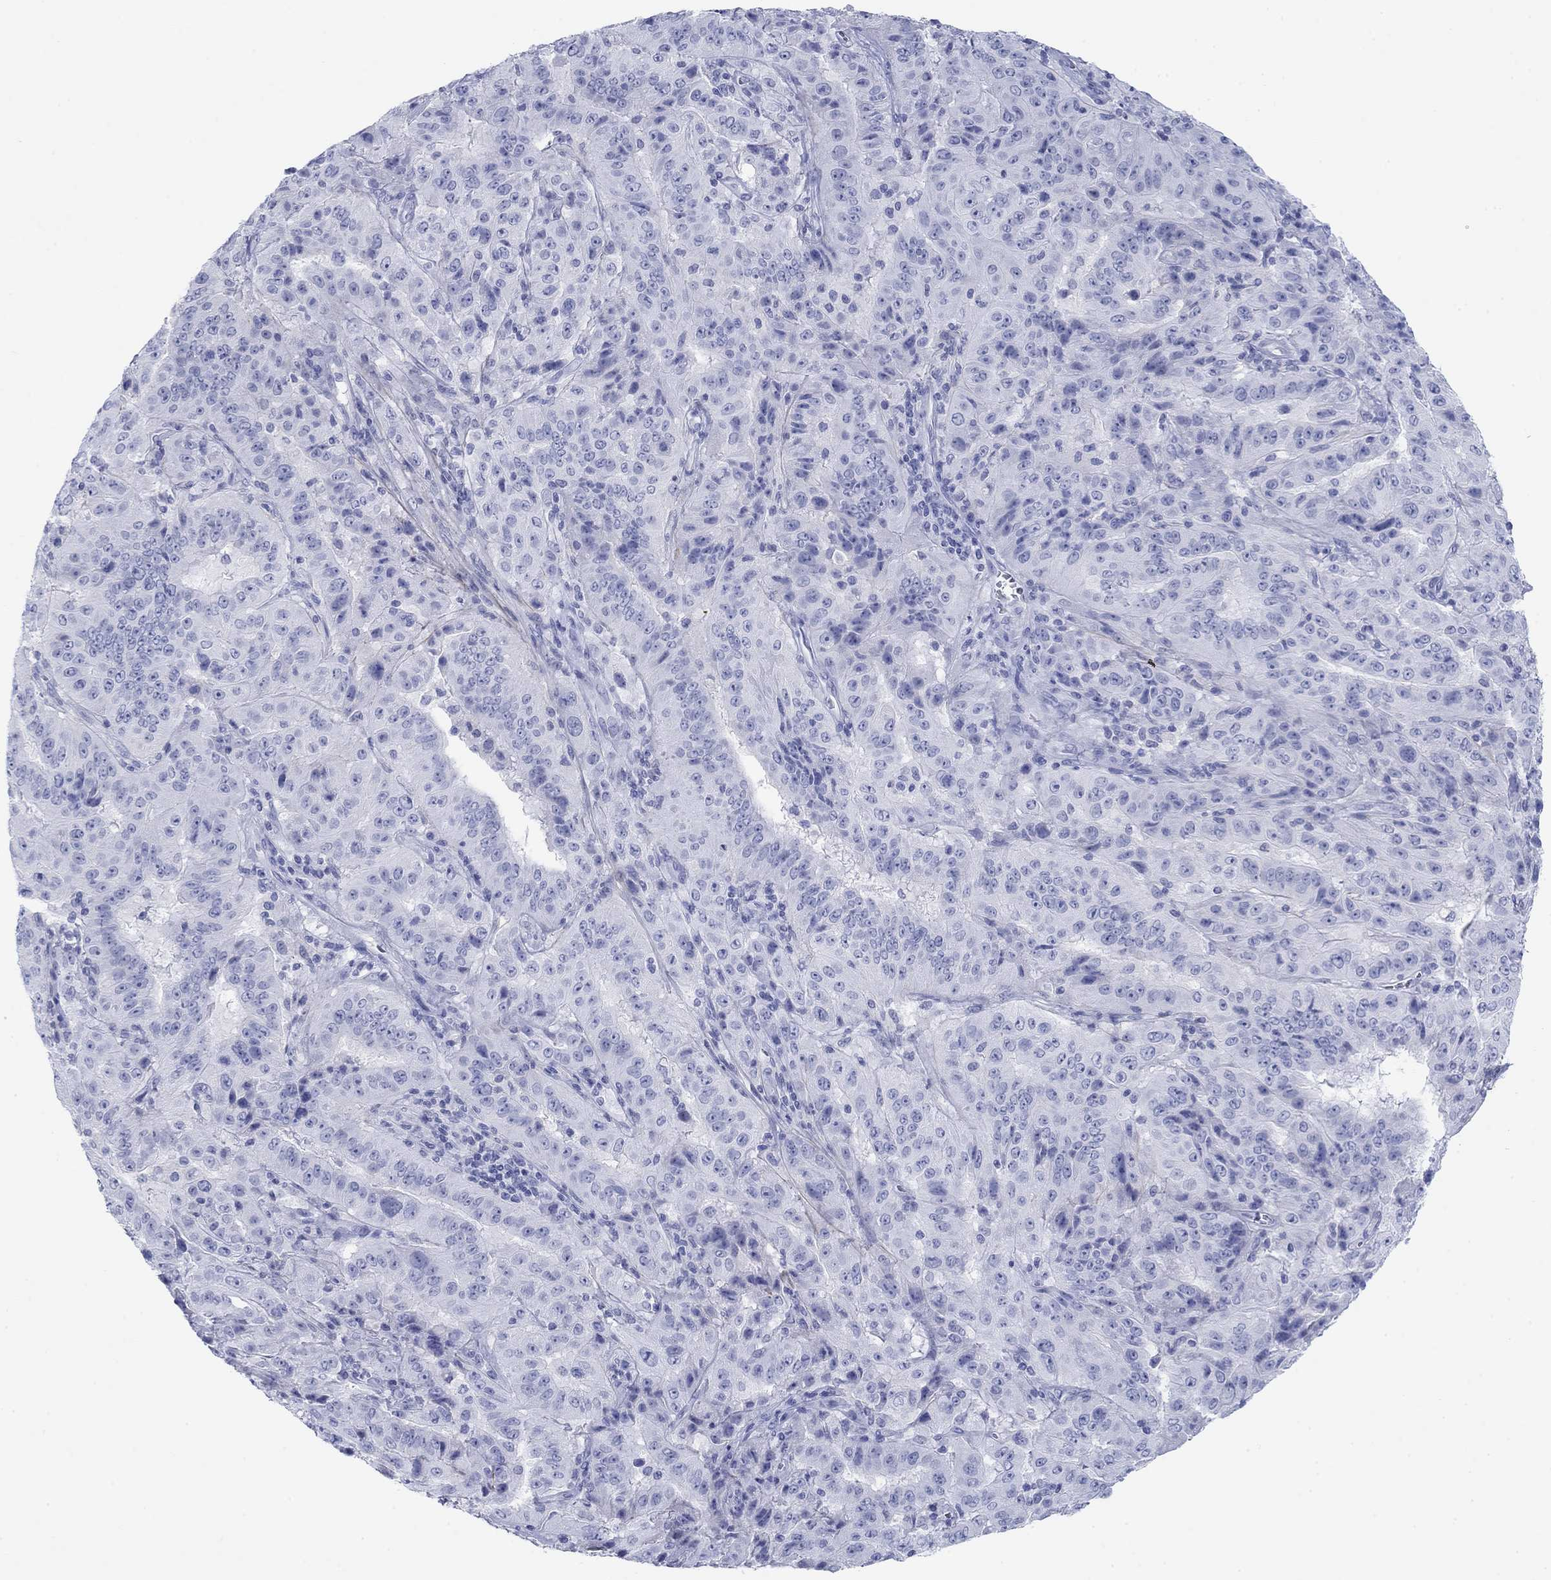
{"staining": {"intensity": "negative", "quantity": "none", "location": "none"}, "tissue": "pancreatic cancer", "cell_type": "Tumor cells", "image_type": "cancer", "snomed": [{"axis": "morphology", "description": "Adenocarcinoma, NOS"}, {"axis": "topography", "description": "Pancreas"}], "caption": "The micrograph shows no staining of tumor cells in pancreatic adenocarcinoma.", "gene": "PDYN", "patient": {"sex": "male", "age": 63}}